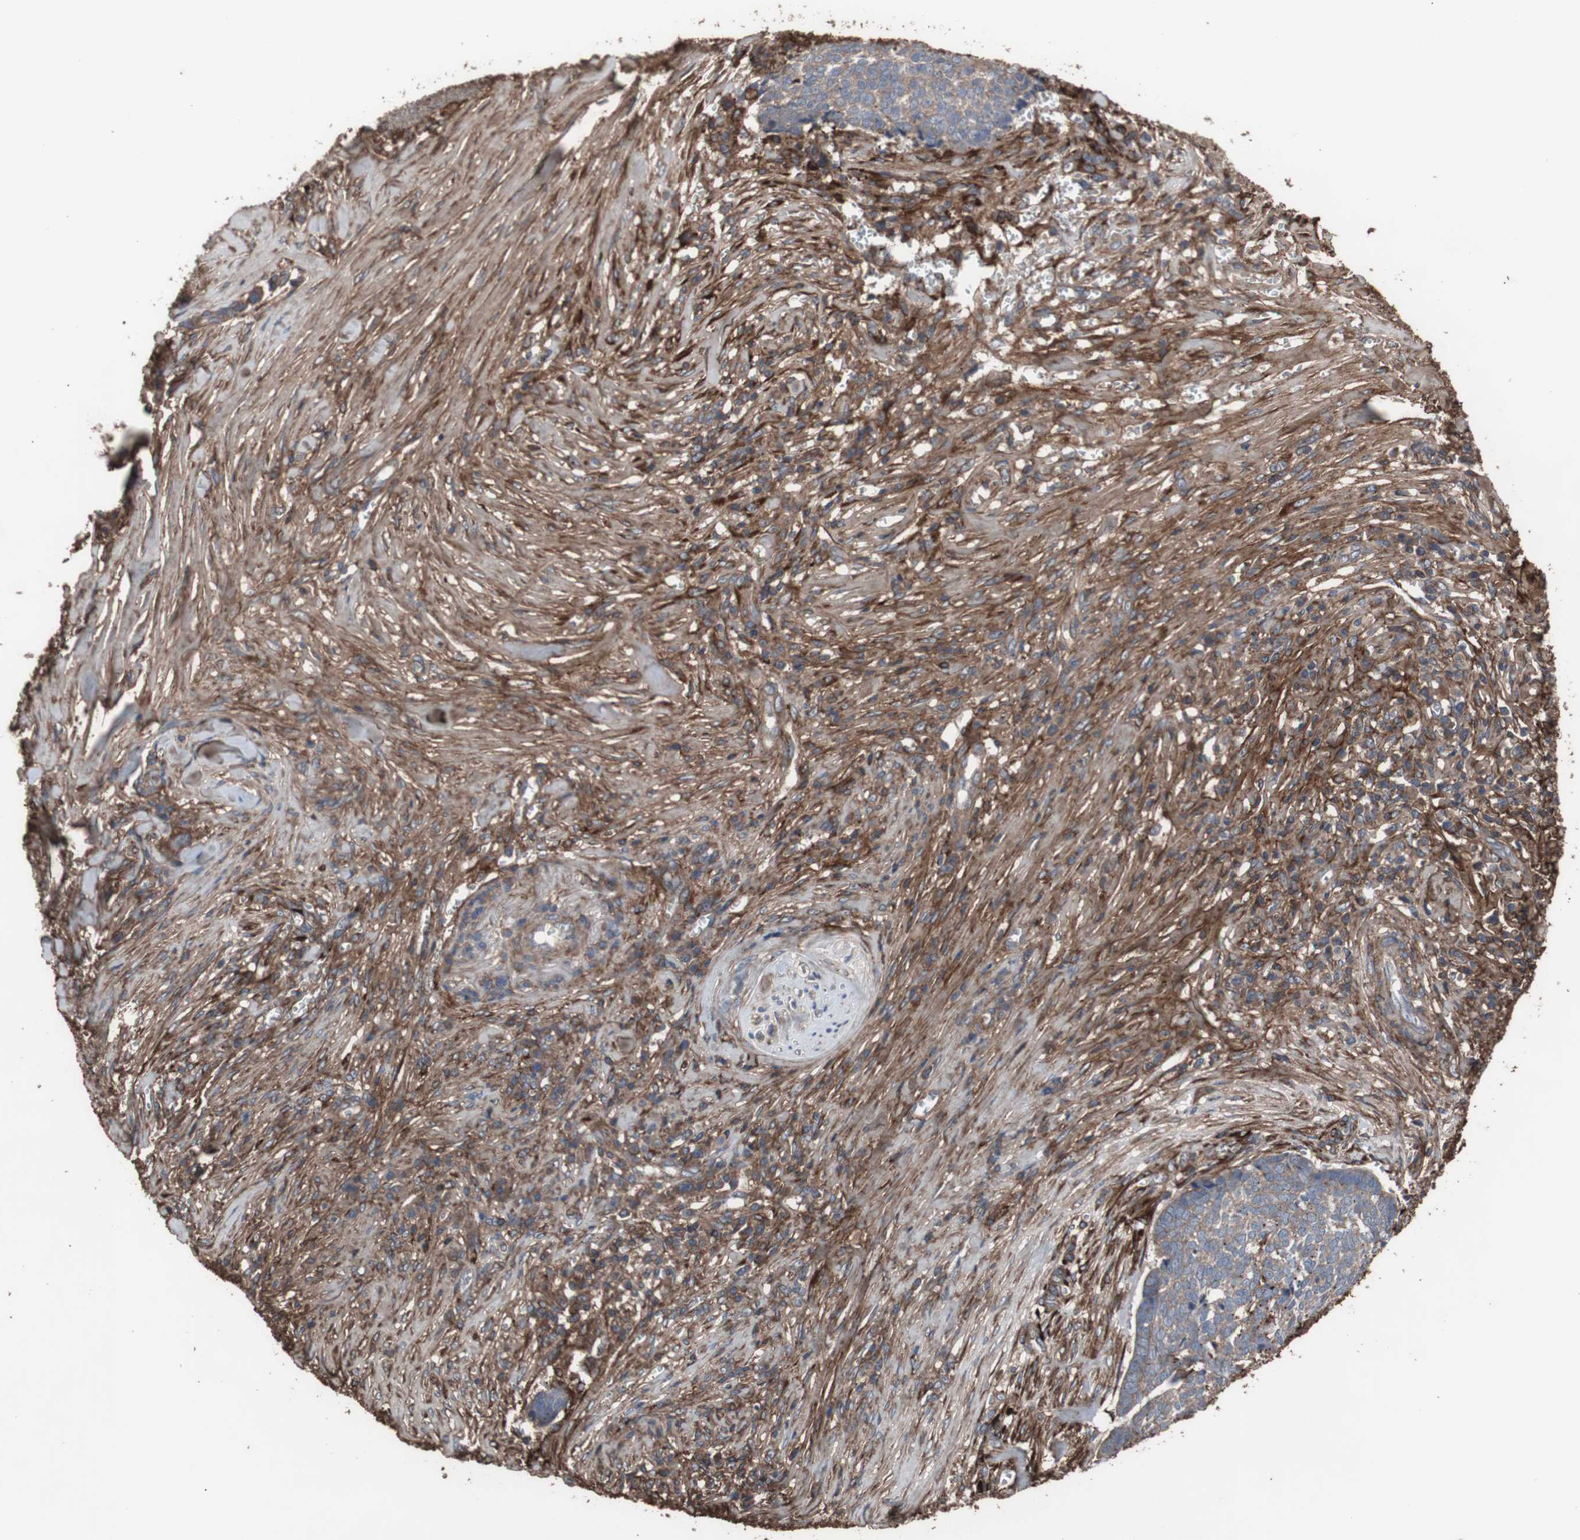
{"staining": {"intensity": "moderate", "quantity": ">75%", "location": "cytoplasmic/membranous"}, "tissue": "skin cancer", "cell_type": "Tumor cells", "image_type": "cancer", "snomed": [{"axis": "morphology", "description": "Basal cell carcinoma"}, {"axis": "topography", "description": "Skin"}], "caption": "A photomicrograph of human skin cancer (basal cell carcinoma) stained for a protein reveals moderate cytoplasmic/membranous brown staining in tumor cells.", "gene": "COL6A2", "patient": {"sex": "male", "age": 84}}